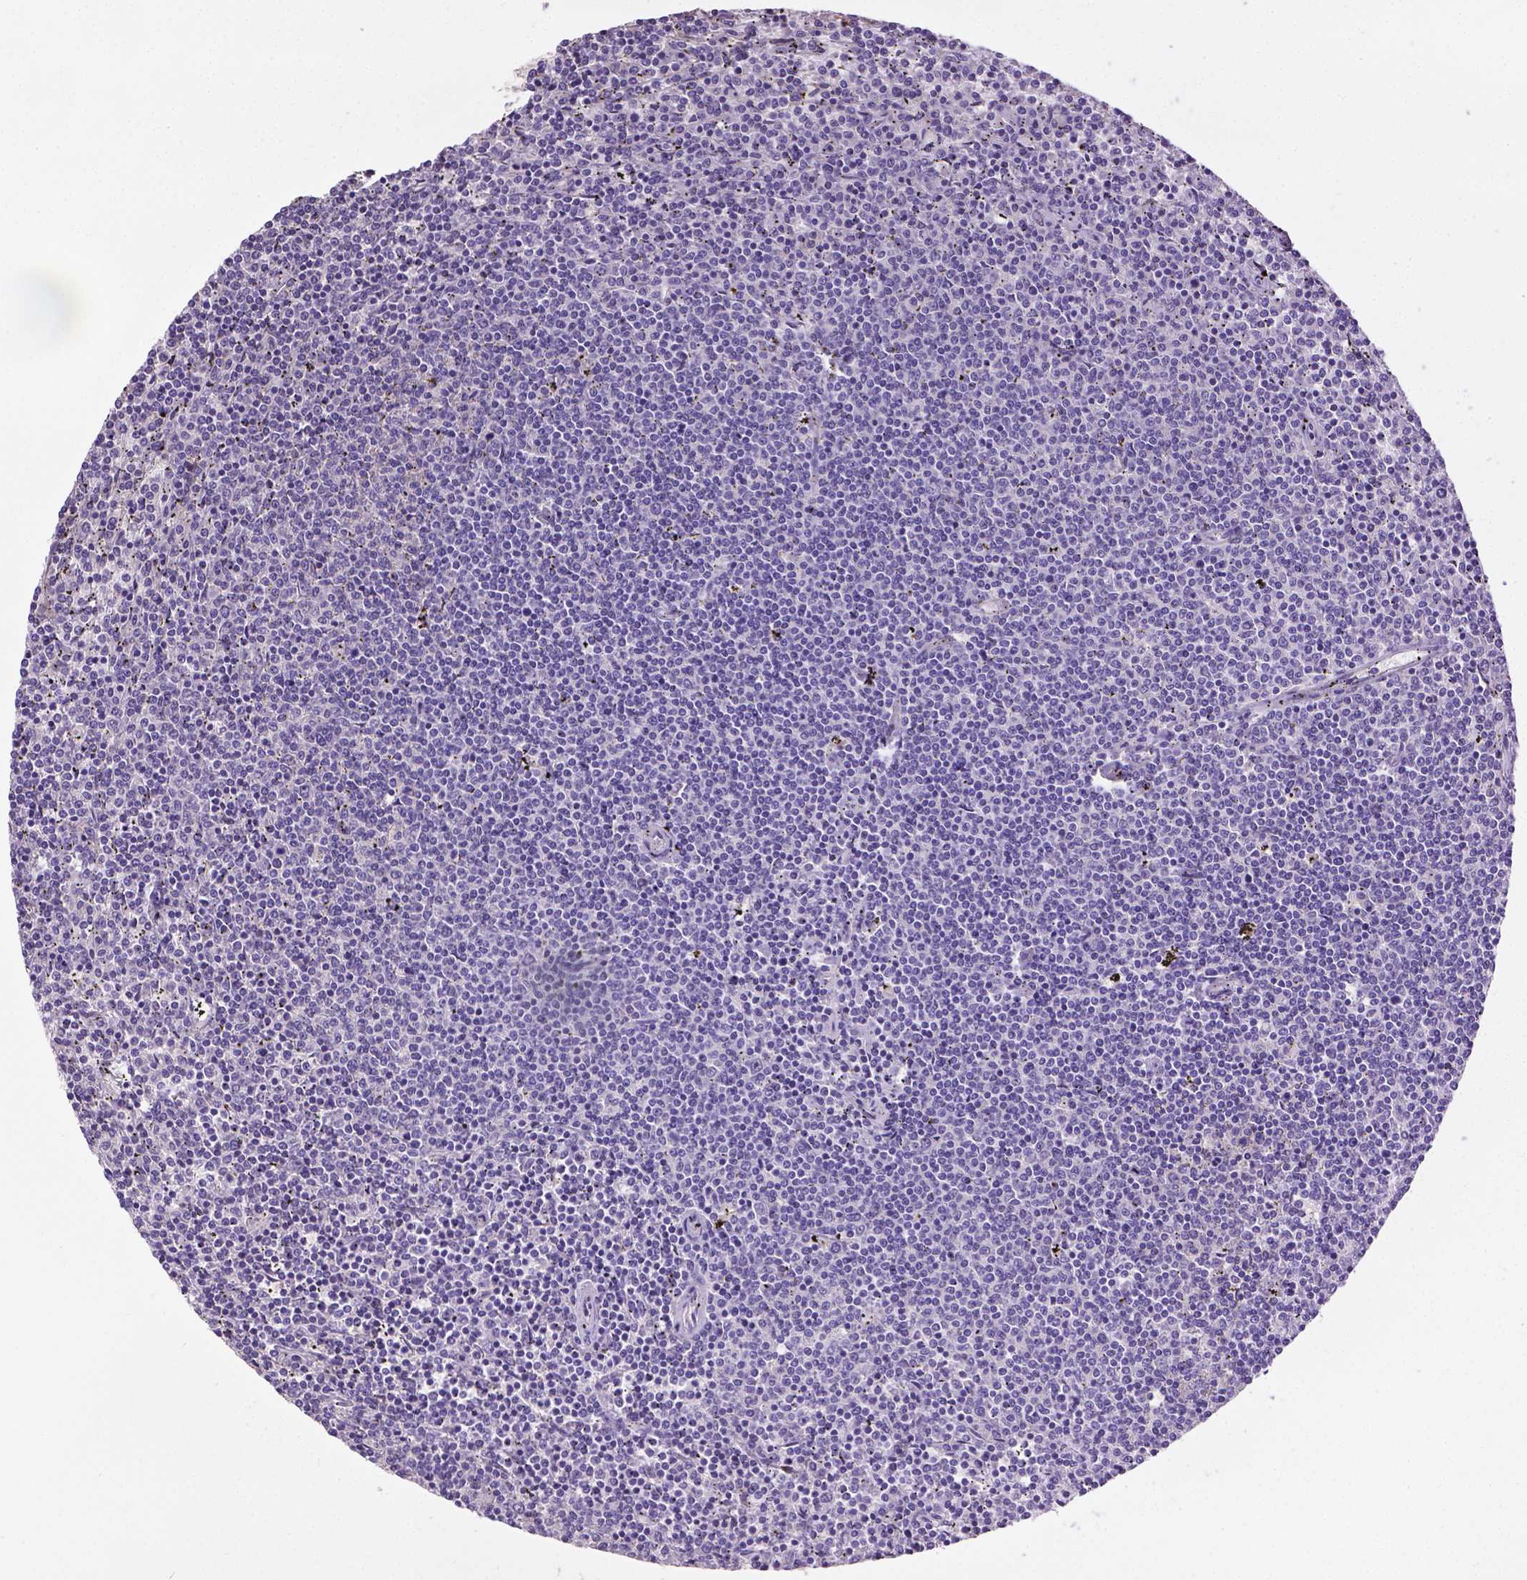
{"staining": {"intensity": "negative", "quantity": "none", "location": "none"}, "tissue": "lymphoma", "cell_type": "Tumor cells", "image_type": "cancer", "snomed": [{"axis": "morphology", "description": "Malignant lymphoma, non-Hodgkin's type, Low grade"}, {"axis": "topography", "description": "Spleen"}], "caption": "IHC of malignant lymphoma, non-Hodgkin's type (low-grade) displays no positivity in tumor cells. (DAB immunohistochemistry with hematoxylin counter stain).", "gene": "CPM", "patient": {"sex": "female", "age": 50}}